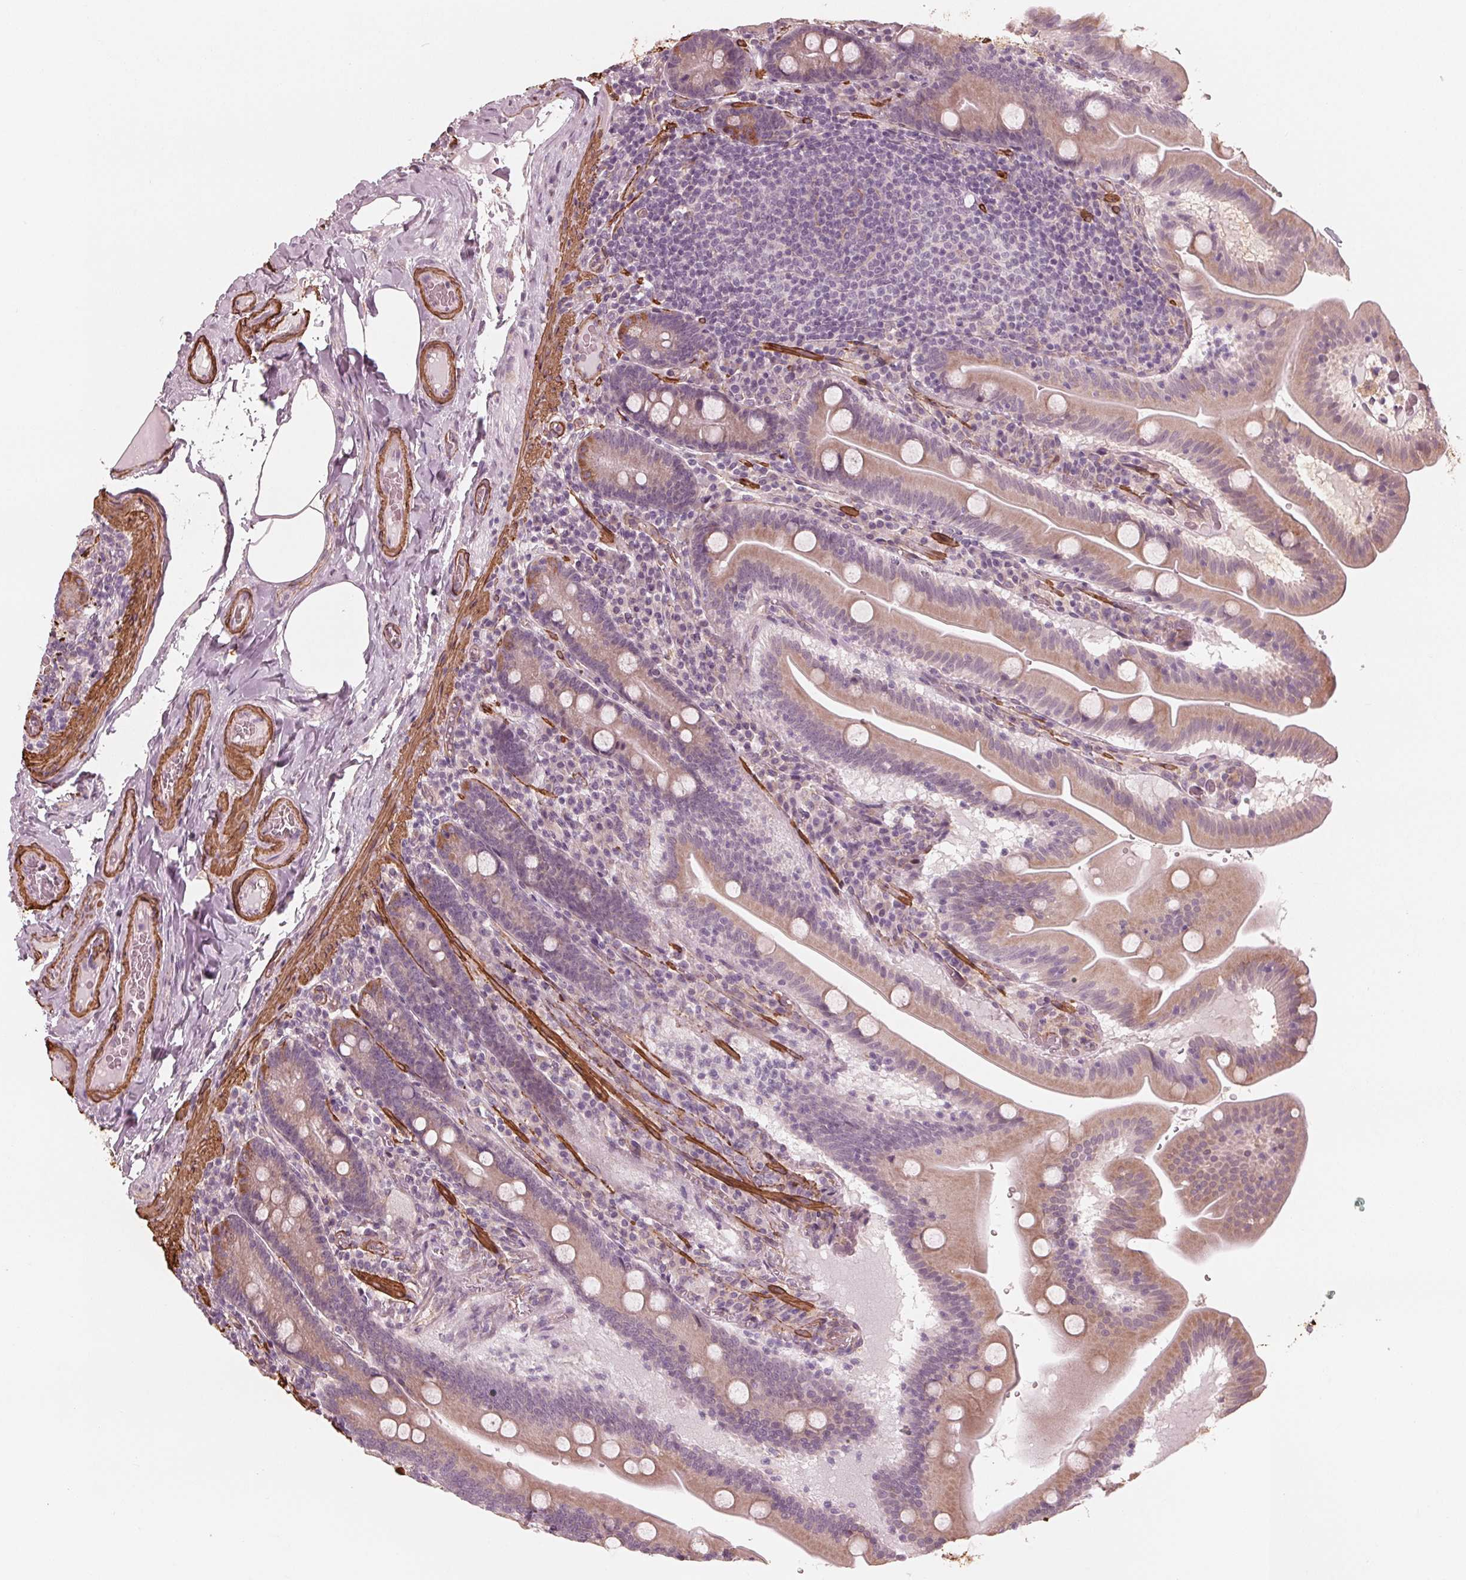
{"staining": {"intensity": "weak", "quantity": "25%-75%", "location": "cytoplasmic/membranous"}, "tissue": "small intestine", "cell_type": "Glandular cells", "image_type": "normal", "snomed": [{"axis": "morphology", "description": "Normal tissue, NOS"}, {"axis": "topography", "description": "Small intestine"}], "caption": "An image of small intestine stained for a protein exhibits weak cytoplasmic/membranous brown staining in glandular cells. (Brightfield microscopy of DAB IHC at high magnification).", "gene": "MIER3", "patient": {"sex": "male", "age": 37}}